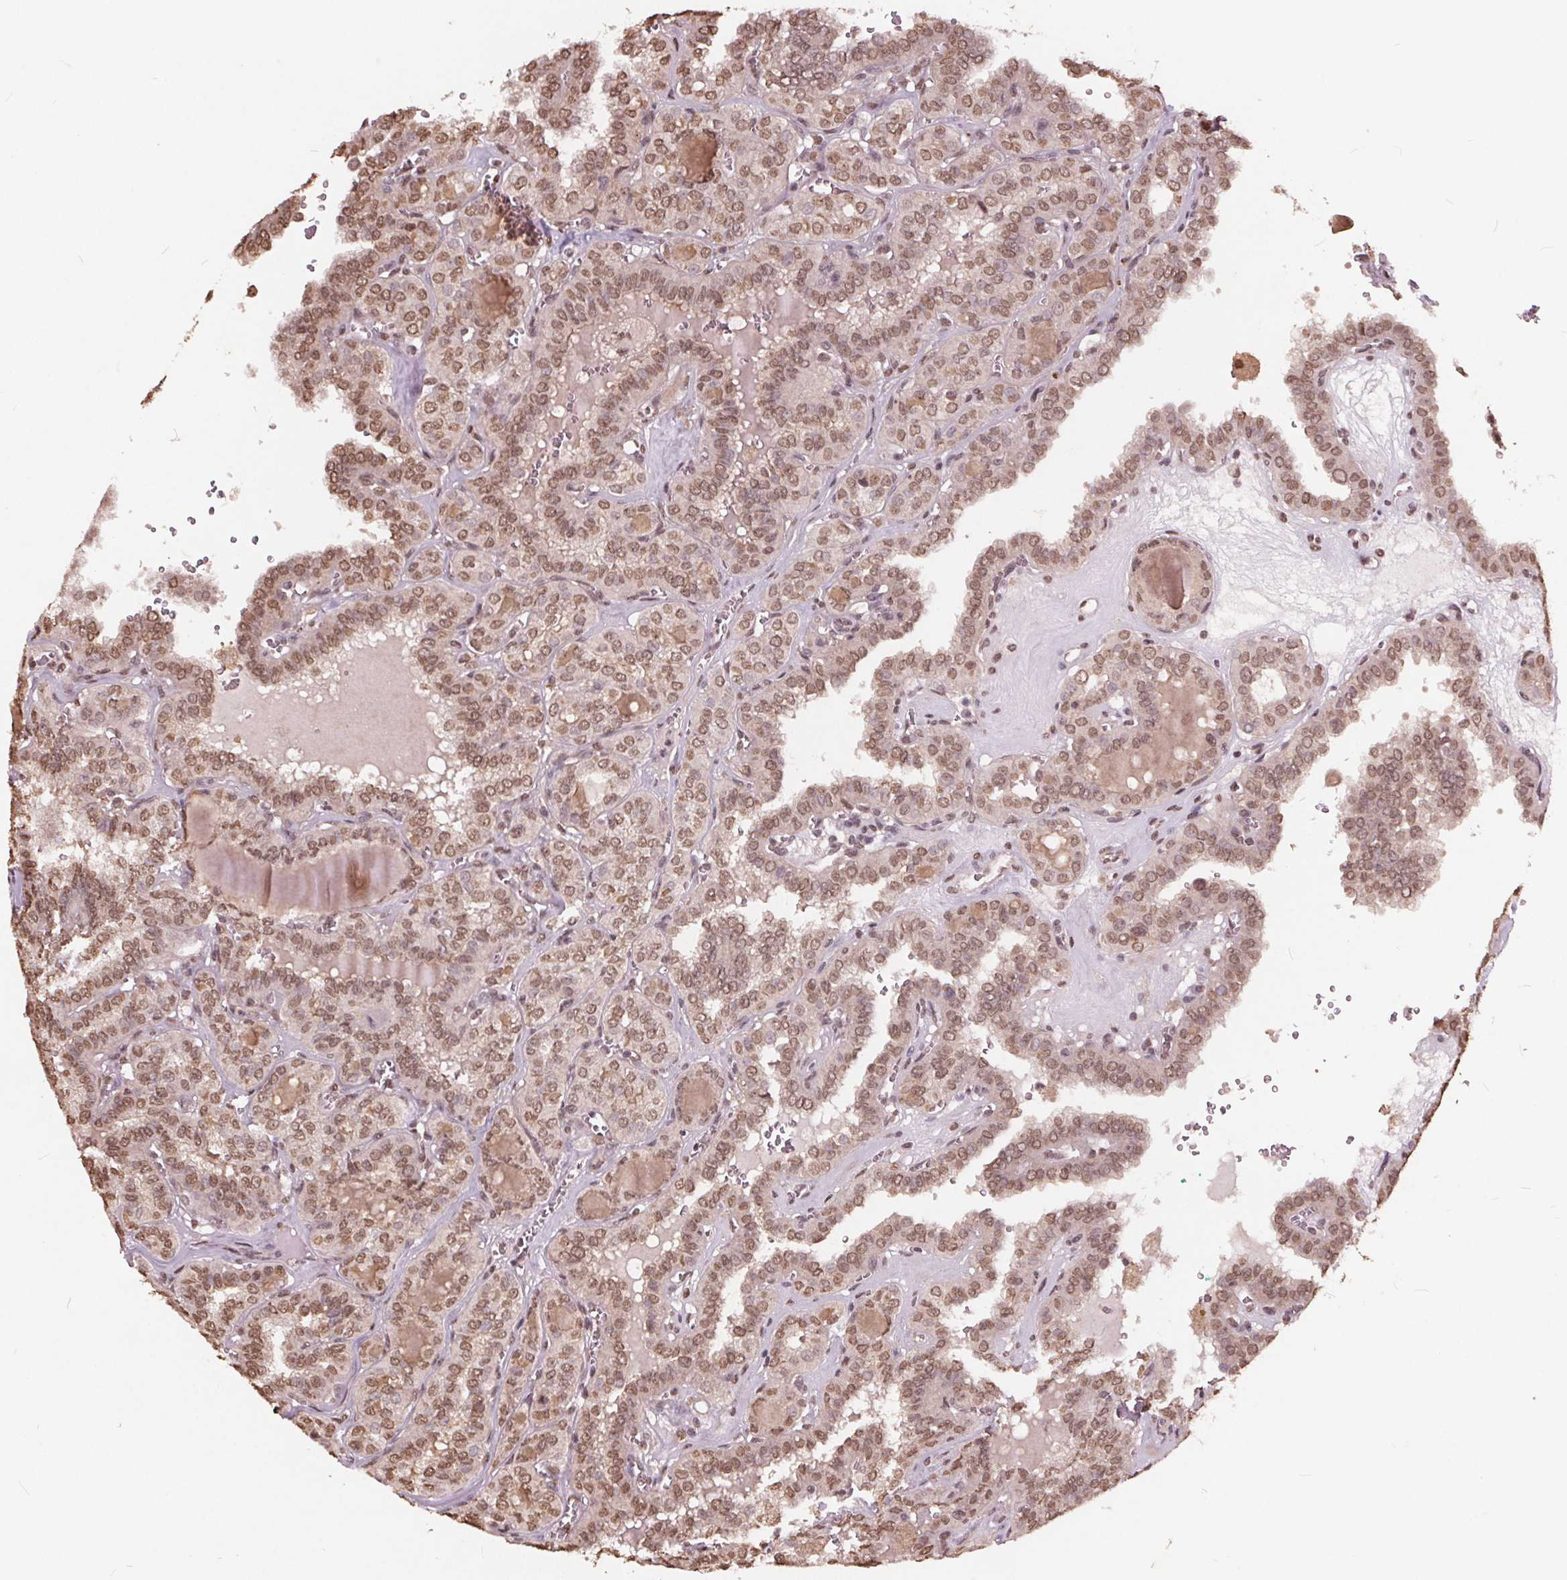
{"staining": {"intensity": "moderate", "quantity": ">75%", "location": "nuclear"}, "tissue": "thyroid cancer", "cell_type": "Tumor cells", "image_type": "cancer", "snomed": [{"axis": "morphology", "description": "Papillary adenocarcinoma, NOS"}, {"axis": "topography", "description": "Thyroid gland"}], "caption": "Protein staining of thyroid papillary adenocarcinoma tissue displays moderate nuclear expression in about >75% of tumor cells.", "gene": "HIF1AN", "patient": {"sex": "female", "age": 41}}